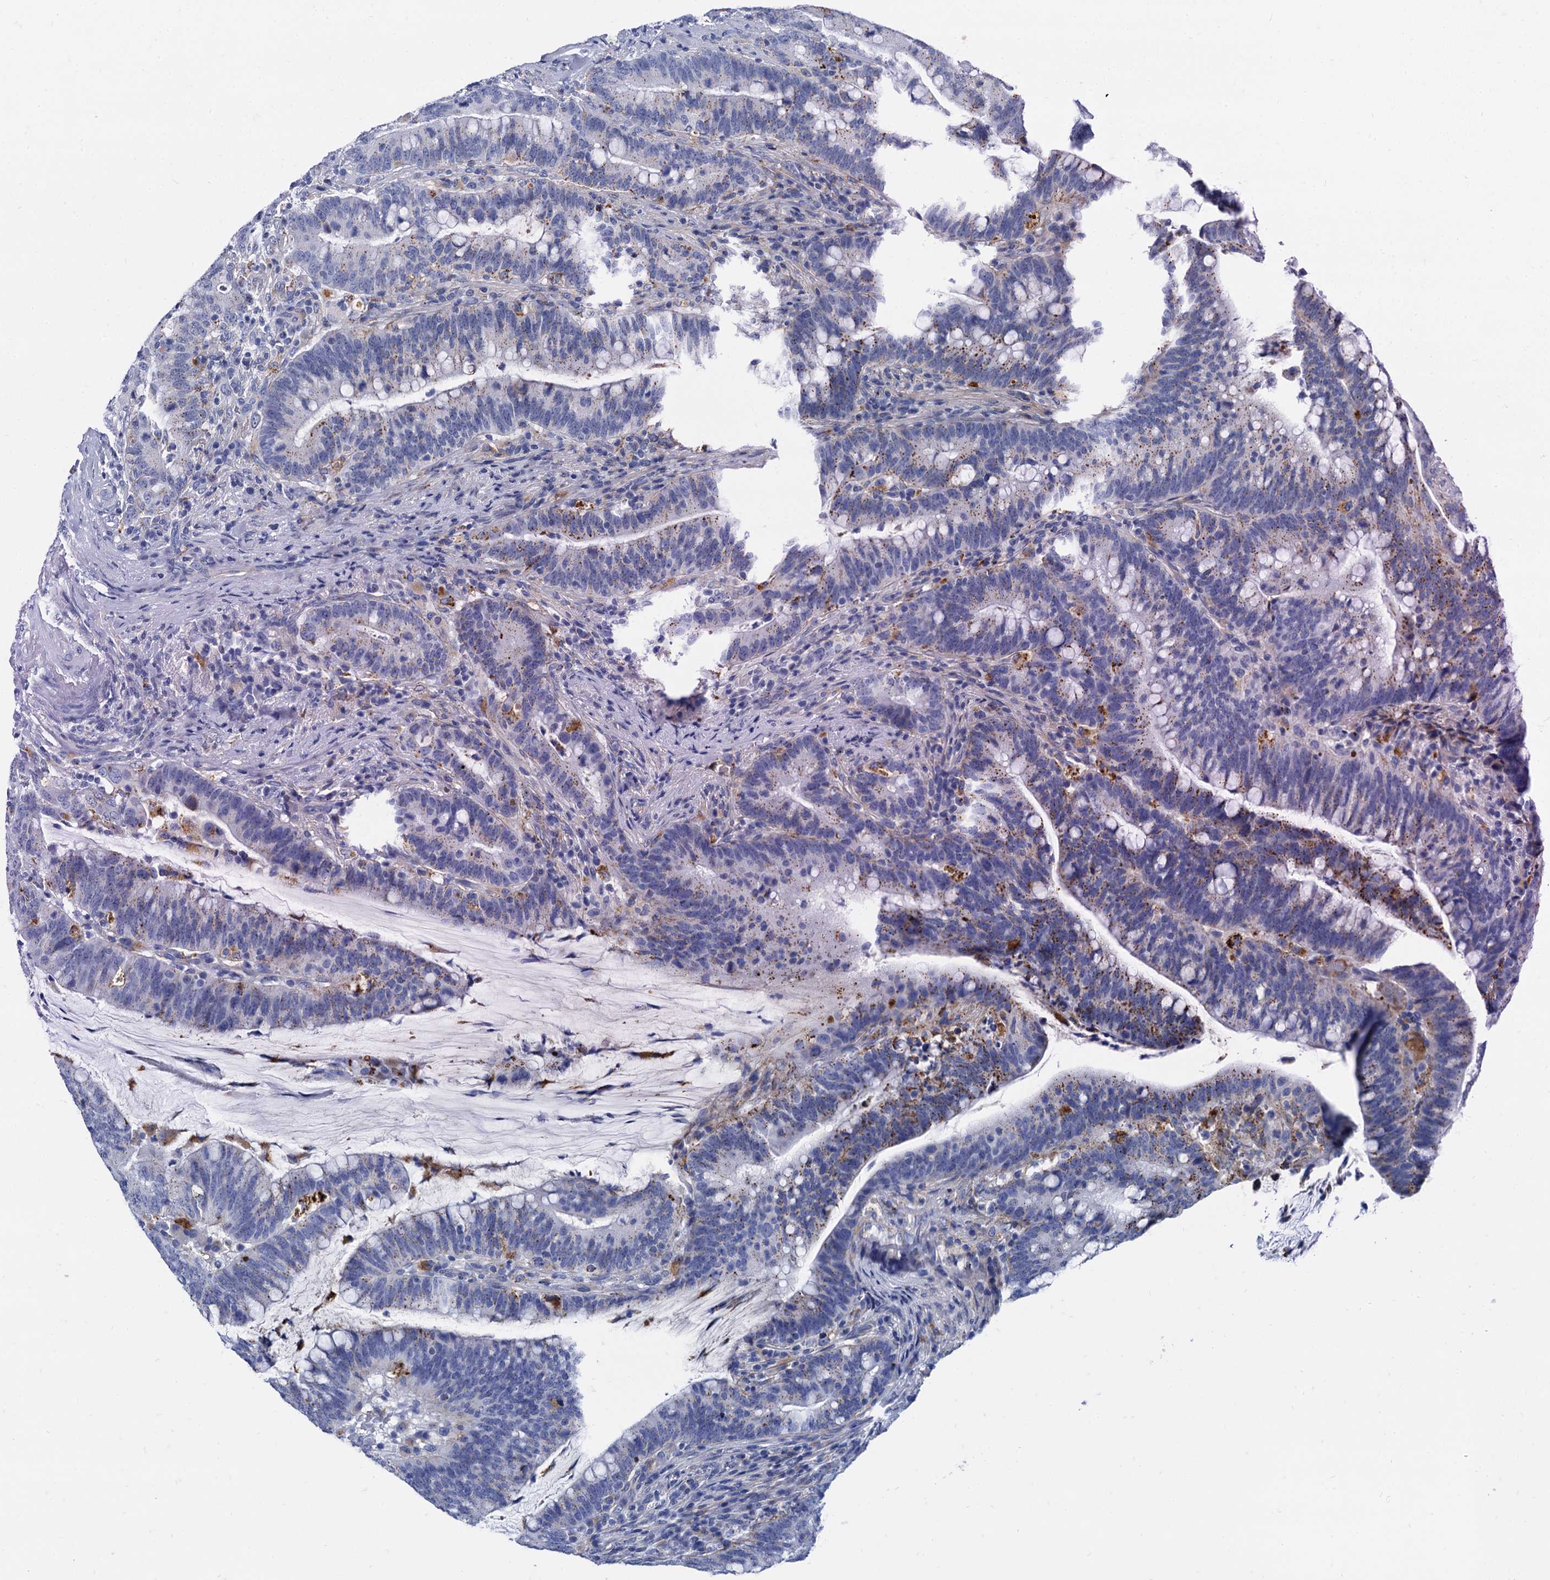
{"staining": {"intensity": "moderate", "quantity": "<25%", "location": "cytoplasmic/membranous"}, "tissue": "colorectal cancer", "cell_type": "Tumor cells", "image_type": "cancer", "snomed": [{"axis": "morphology", "description": "Adenocarcinoma, NOS"}, {"axis": "topography", "description": "Colon"}], "caption": "Immunohistochemical staining of colorectal adenocarcinoma demonstrates moderate cytoplasmic/membranous protein staining in about <25% of tumor cells.", "gene": "APOD", "patient": {"sex": "female", "age": 66}}